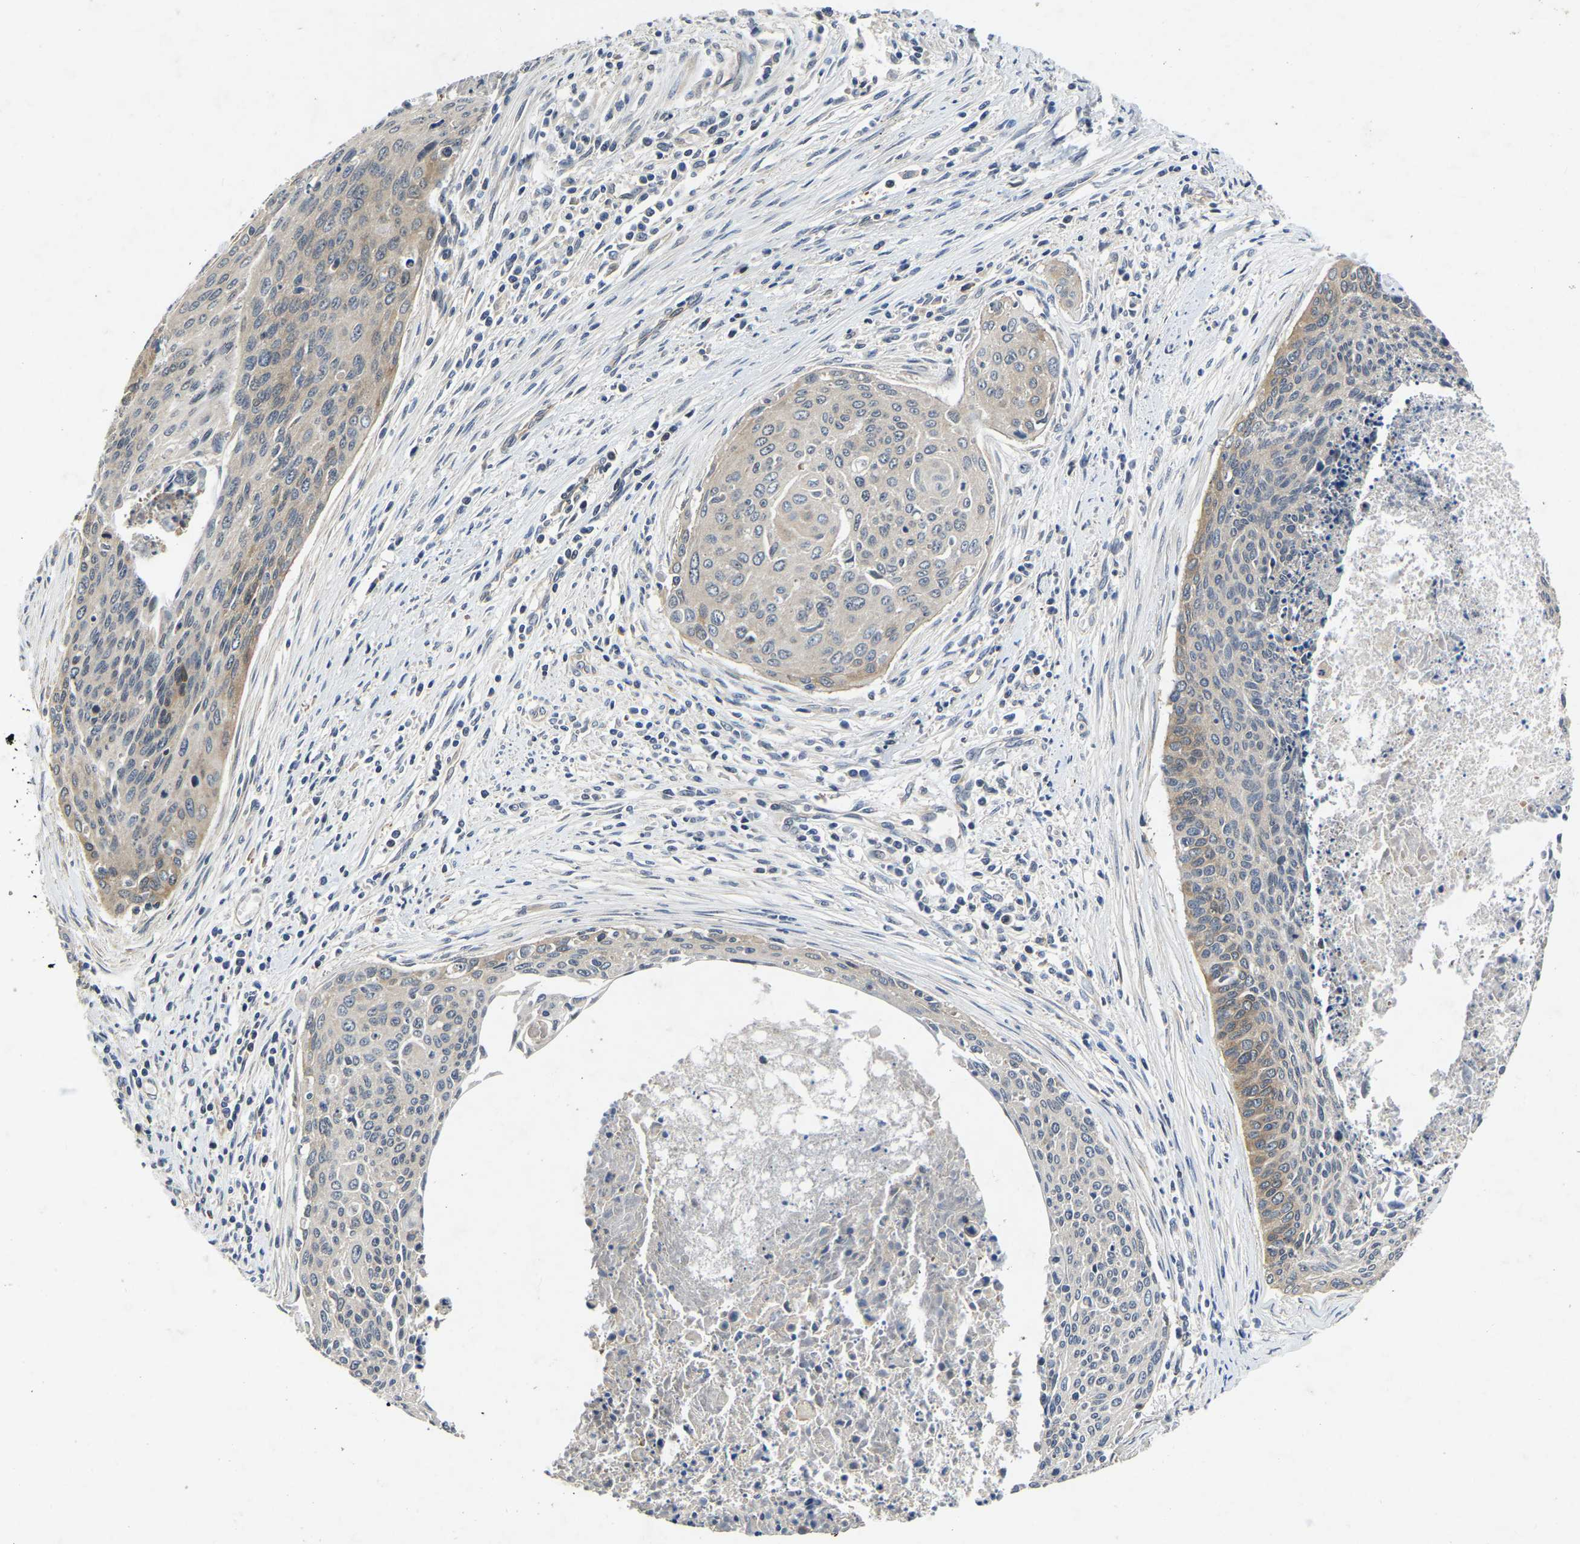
{"staining": {"intensity": "moderate", "quantity": "25%-75%", "location": "cytoplasmic/membranous"}, "tissue": "cervical cancer", "cell_type": "Tumor cells", "image_type": "cancer", "snomed": [{"axis": "morphology", "description": "Squamous cell carcinoma, NOS"}, {"axis": "topography", "description": "Cervix"}], "caption": "Immunohistochemistry (IHC) of human cervical cancer reveals medium levels of moderate cytoplasmic/membranous expression in about 25%-75% of tumor cells. Immunohistochemistry (IHC) stains the protein of interest in brown and the nuclei are stained blue.", "gene": "FGD5", "patient": {"sex": "female", "age": 55}}